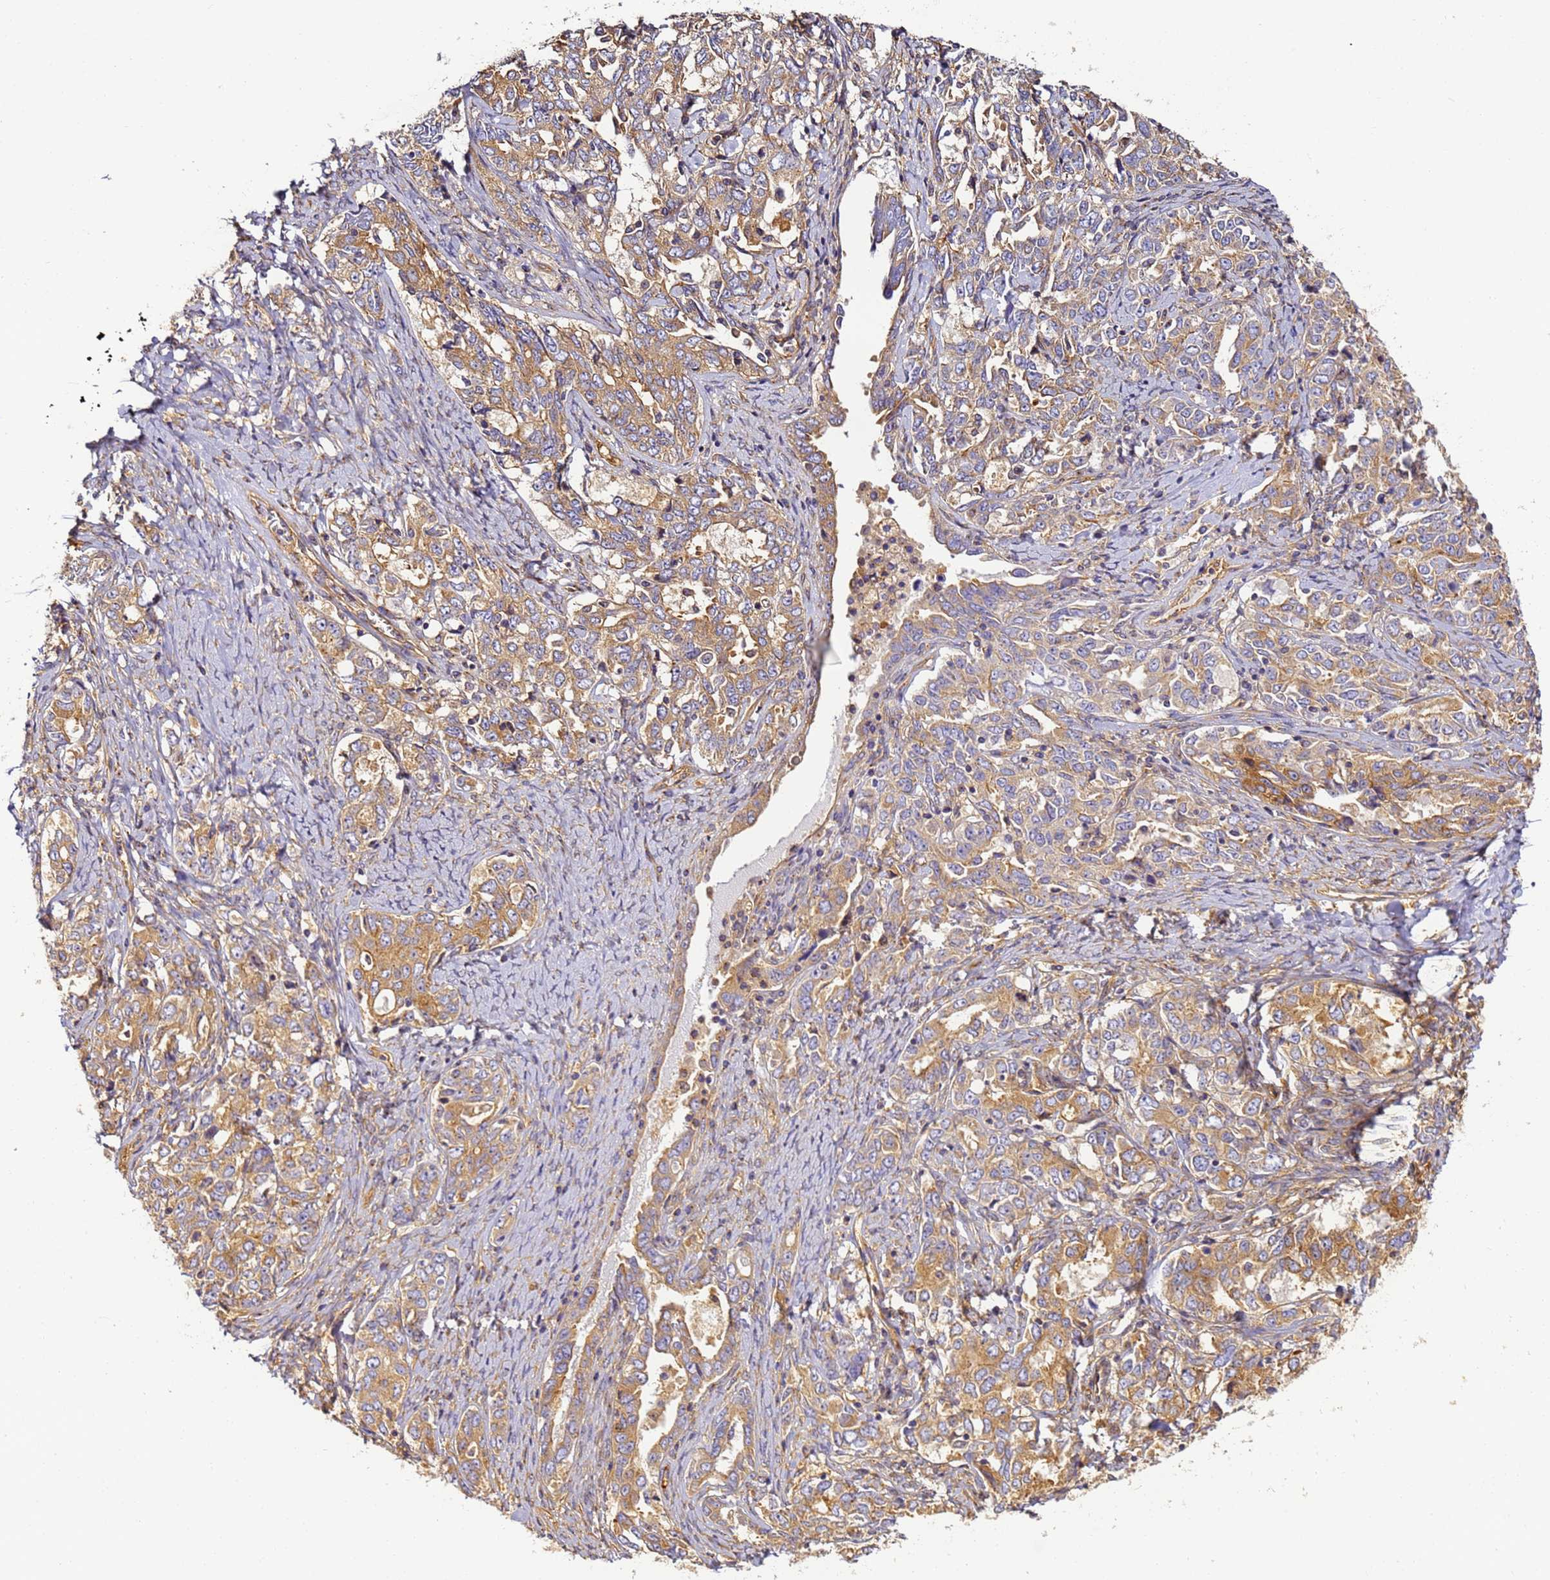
{"staining": {"intensity": "moderate", "quantity": ">75%", "location": "cytoplasmic/membranous"}, "tissue": "ovarian cancer", "cell_type": "Tumor cells", "image_type": "cancer", "snomed": [{"axis": "morphology", "description": "Carcinoma, endometroid"}, {"axis": "topography", "description": "Ovary"}], "caption": "A micrograph showing moderate cytoplasmic/membranous expression in approximately >75% of tumor cells in ovarian cancer (endometroid carcinoma), as visualized by brown immunohistochemical staining.", "gene": "DYNC1I2", "patient": {"sex": "female", "age": 62}}